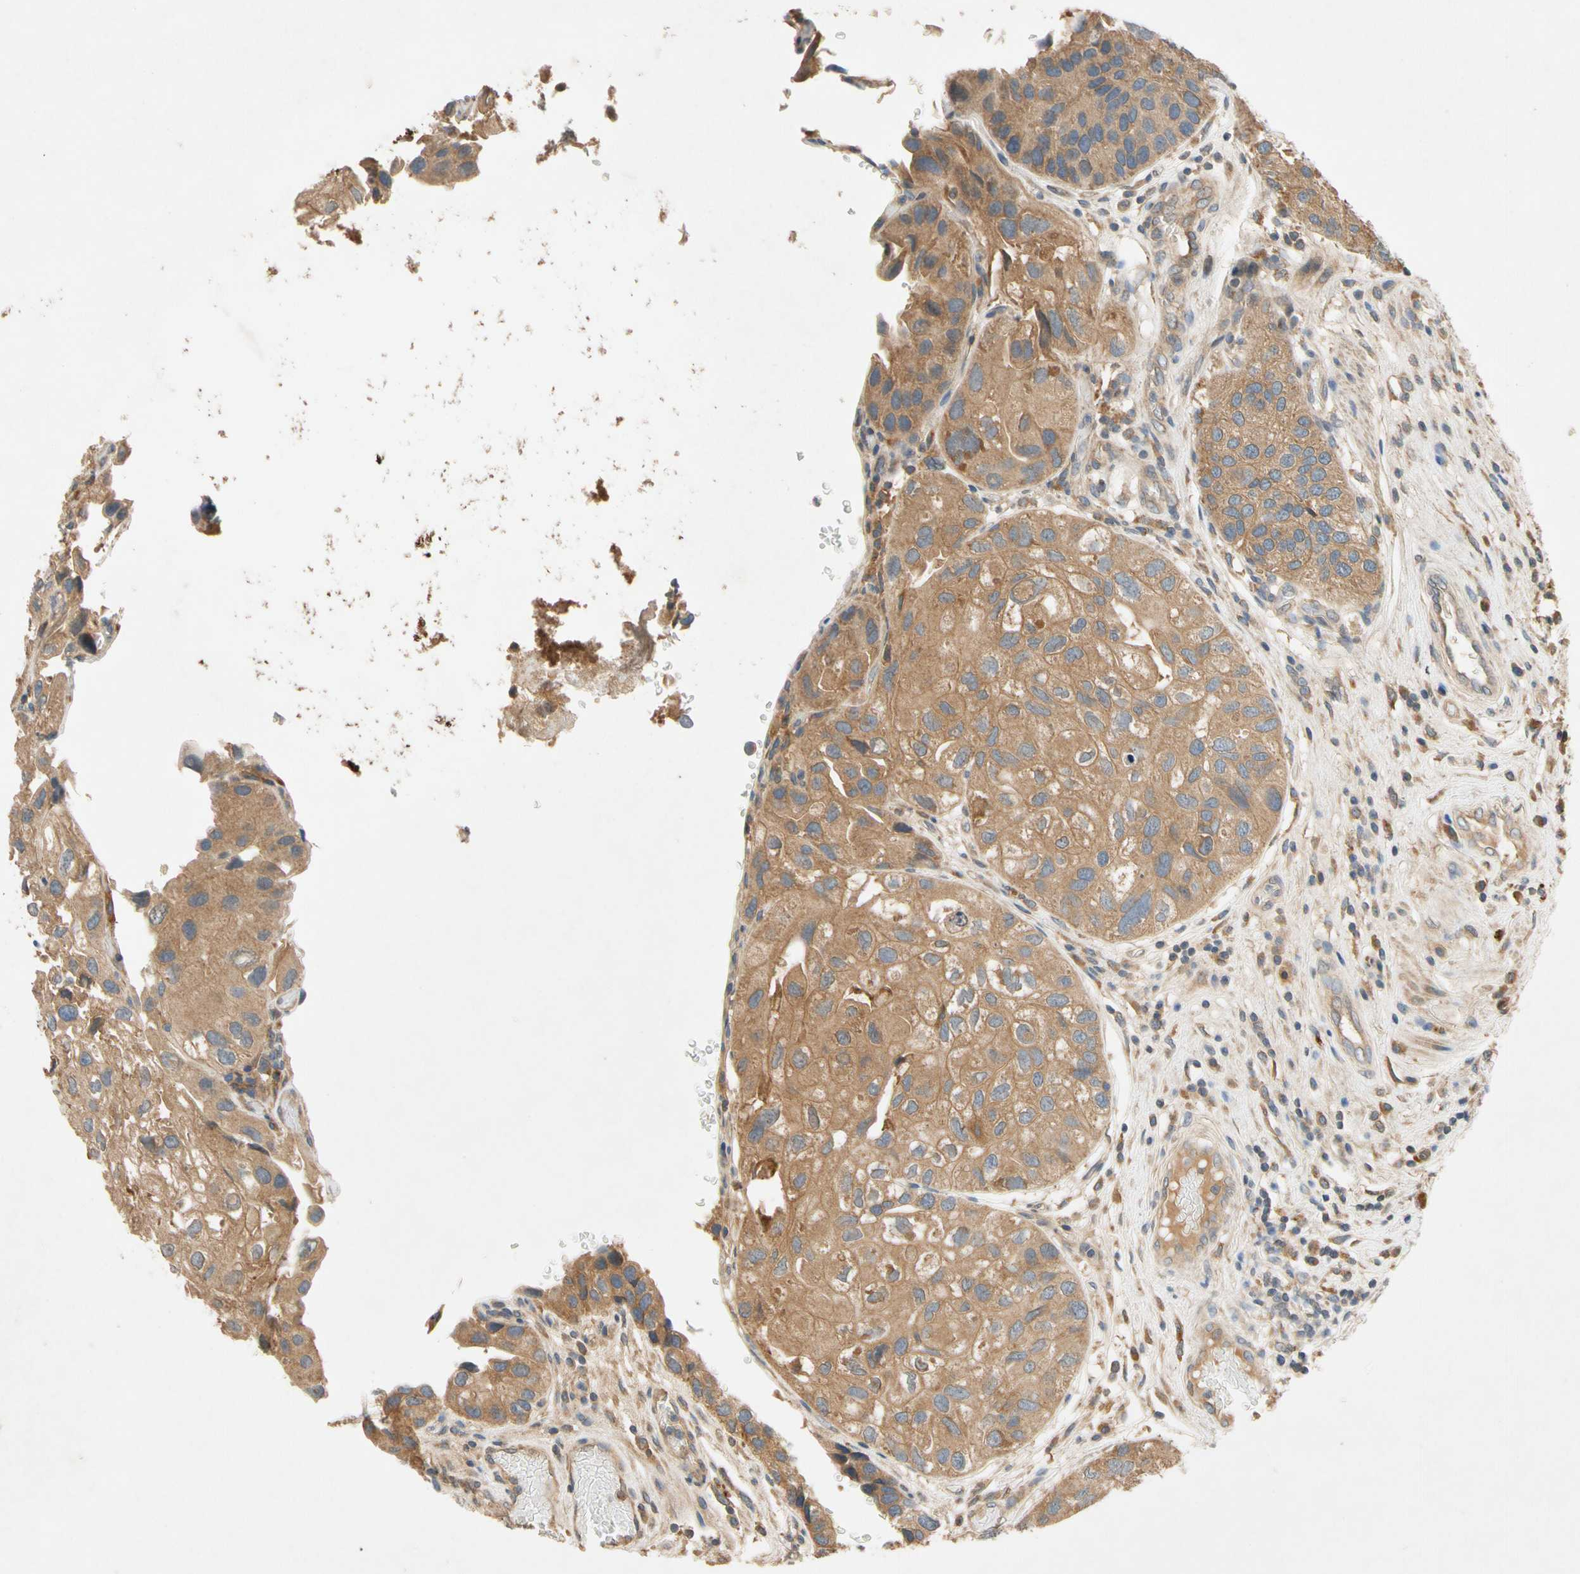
{"staining": {"intensity": "moderate", "quantity": ">75%", "location": "cytoplasmic/membranous"}, "tissue": "urothelial cancer", "cell_type": "Tumor cells", "image_type": "cancer", "snomed": [{"axis": "morphology", "description": "Urothelial carcinoma, High grade"}, {"axis": "topography", "description": "Urinary bladder"}], "caption": "The photomicrograph demonstrates immunohistochemical staining of urothelial carcinoma (high-grade). There is moderate cytoplasmic/membranous staining is present in approximately >75% of tumor cells.", "gene": "USP46", "patient": {"sex": "female", "age": 64}}